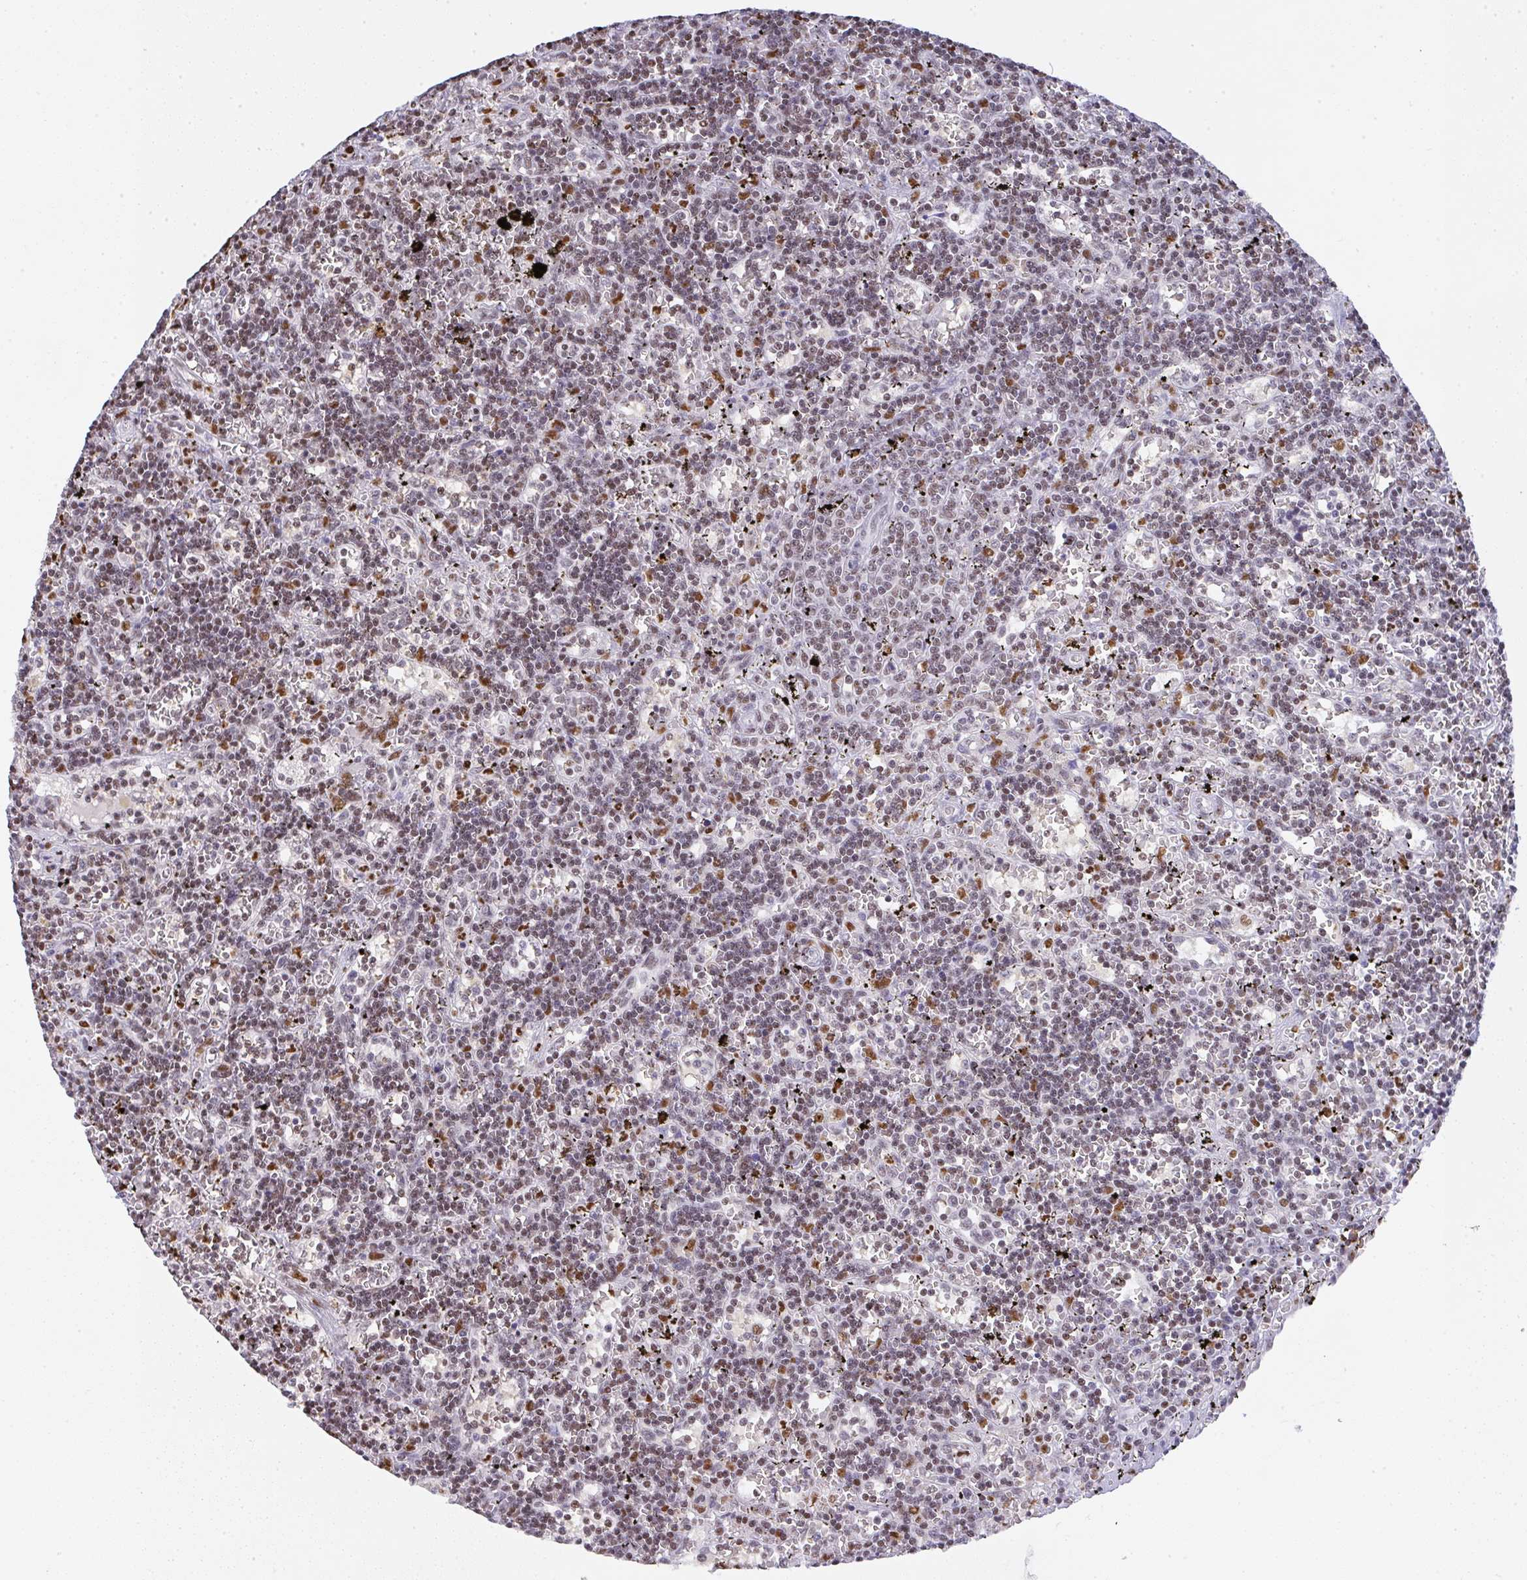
{"staining": {"intensity": "weak", "quantity": "25%-75%", "location": "nuclear"}, "tissue": "lymphoma", "cell_type": "Tumor cells", "image_type": "cancer", "snomed": [{"axis": "morphology", "description": "Malignant lymphoma, non-Hodgkin's type, Low grade"}, {"axis": "topography", "description": "Spleen"}], "caption": "Low-grade malignant lymphoma, non-Hodgkin's type stained with DAB (3,3'-diaminobenzidine) IHC displays low levels of weak nuclear staining in approximately 25%-75% of tumor cells.", "gene": "BBX", "patient": {"sex": "male", "age": 60}}